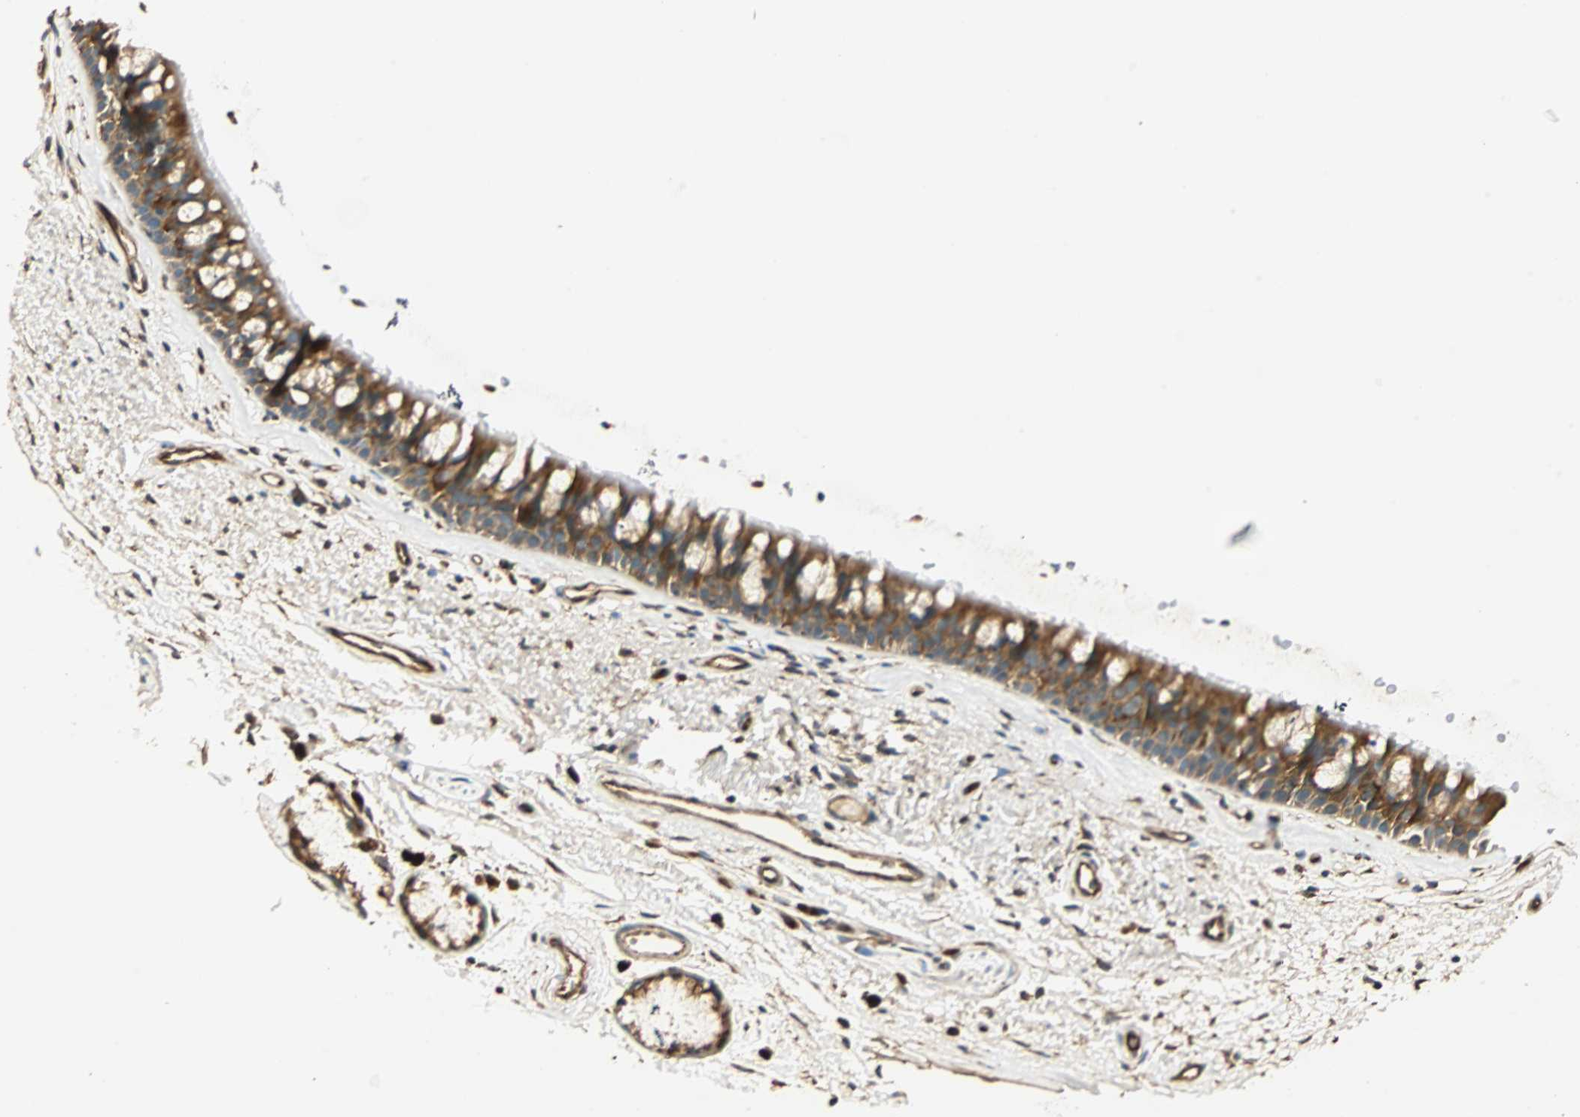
{"staining": {"intensity": "moderate", "quantity": ">75%", "location": "cytoplasmic/membranous"}, "tissue": "bronchus", "cell_type": "Respiratory epithelial cells", "image_type": "normal", "snomed": [{"axis": "morphology", "description": "Normal tissue, NOS"}, {"axis": "topography", "description": "Bronchus"}], "caption": "High-power microscopy captured an immunohistochemistry micrograph of normal bronchus, revealing moderate cytoplasmic/membranous positivity in approximately >75% of respiratory epithelial cells.", "gene": "GALK1", "patient": {"sex": "female", "age": 54}}